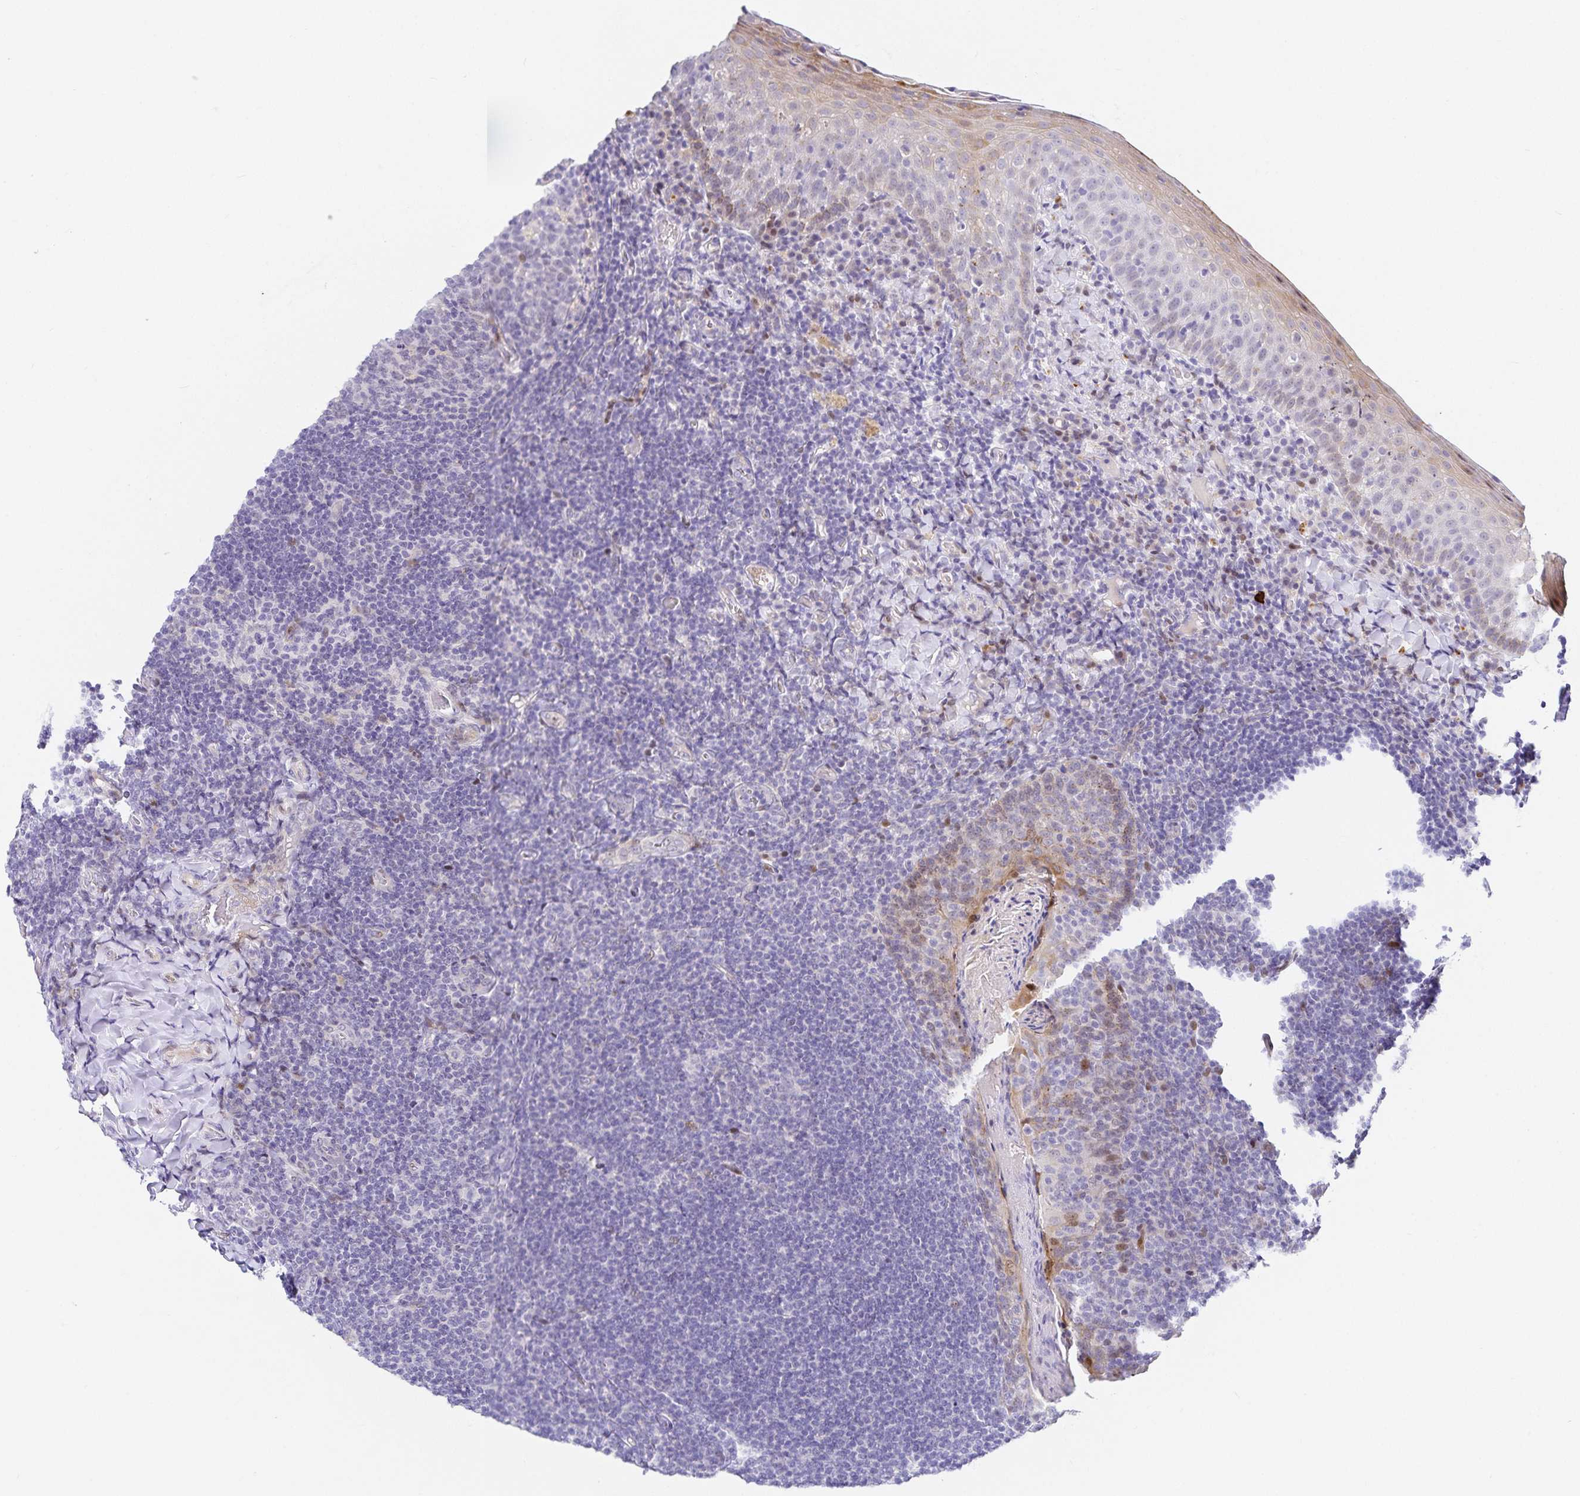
{"staining": {"intensity": "negative", "quantity": "none", "location": "none"}, "tissue": "tonsil", "cell_type": "Germinal center cells", "image_type": "normal", "snomed": [{"axis": "morphology", "description": "Normal tissue, NOS"}, {"axis": "topography", "description": "Tonsil"}], "caption": "A photomicrograph of tonsil stained for a protein displays no brown staining in germinal center cells. The staining is performed using DAB (3,3'-diaminobenzidine) brown chromogen with nuclei counter-stained in using hematoxylin.", "gene": "KBTBD13", "patient": {"sex": "female", "age": 10}}